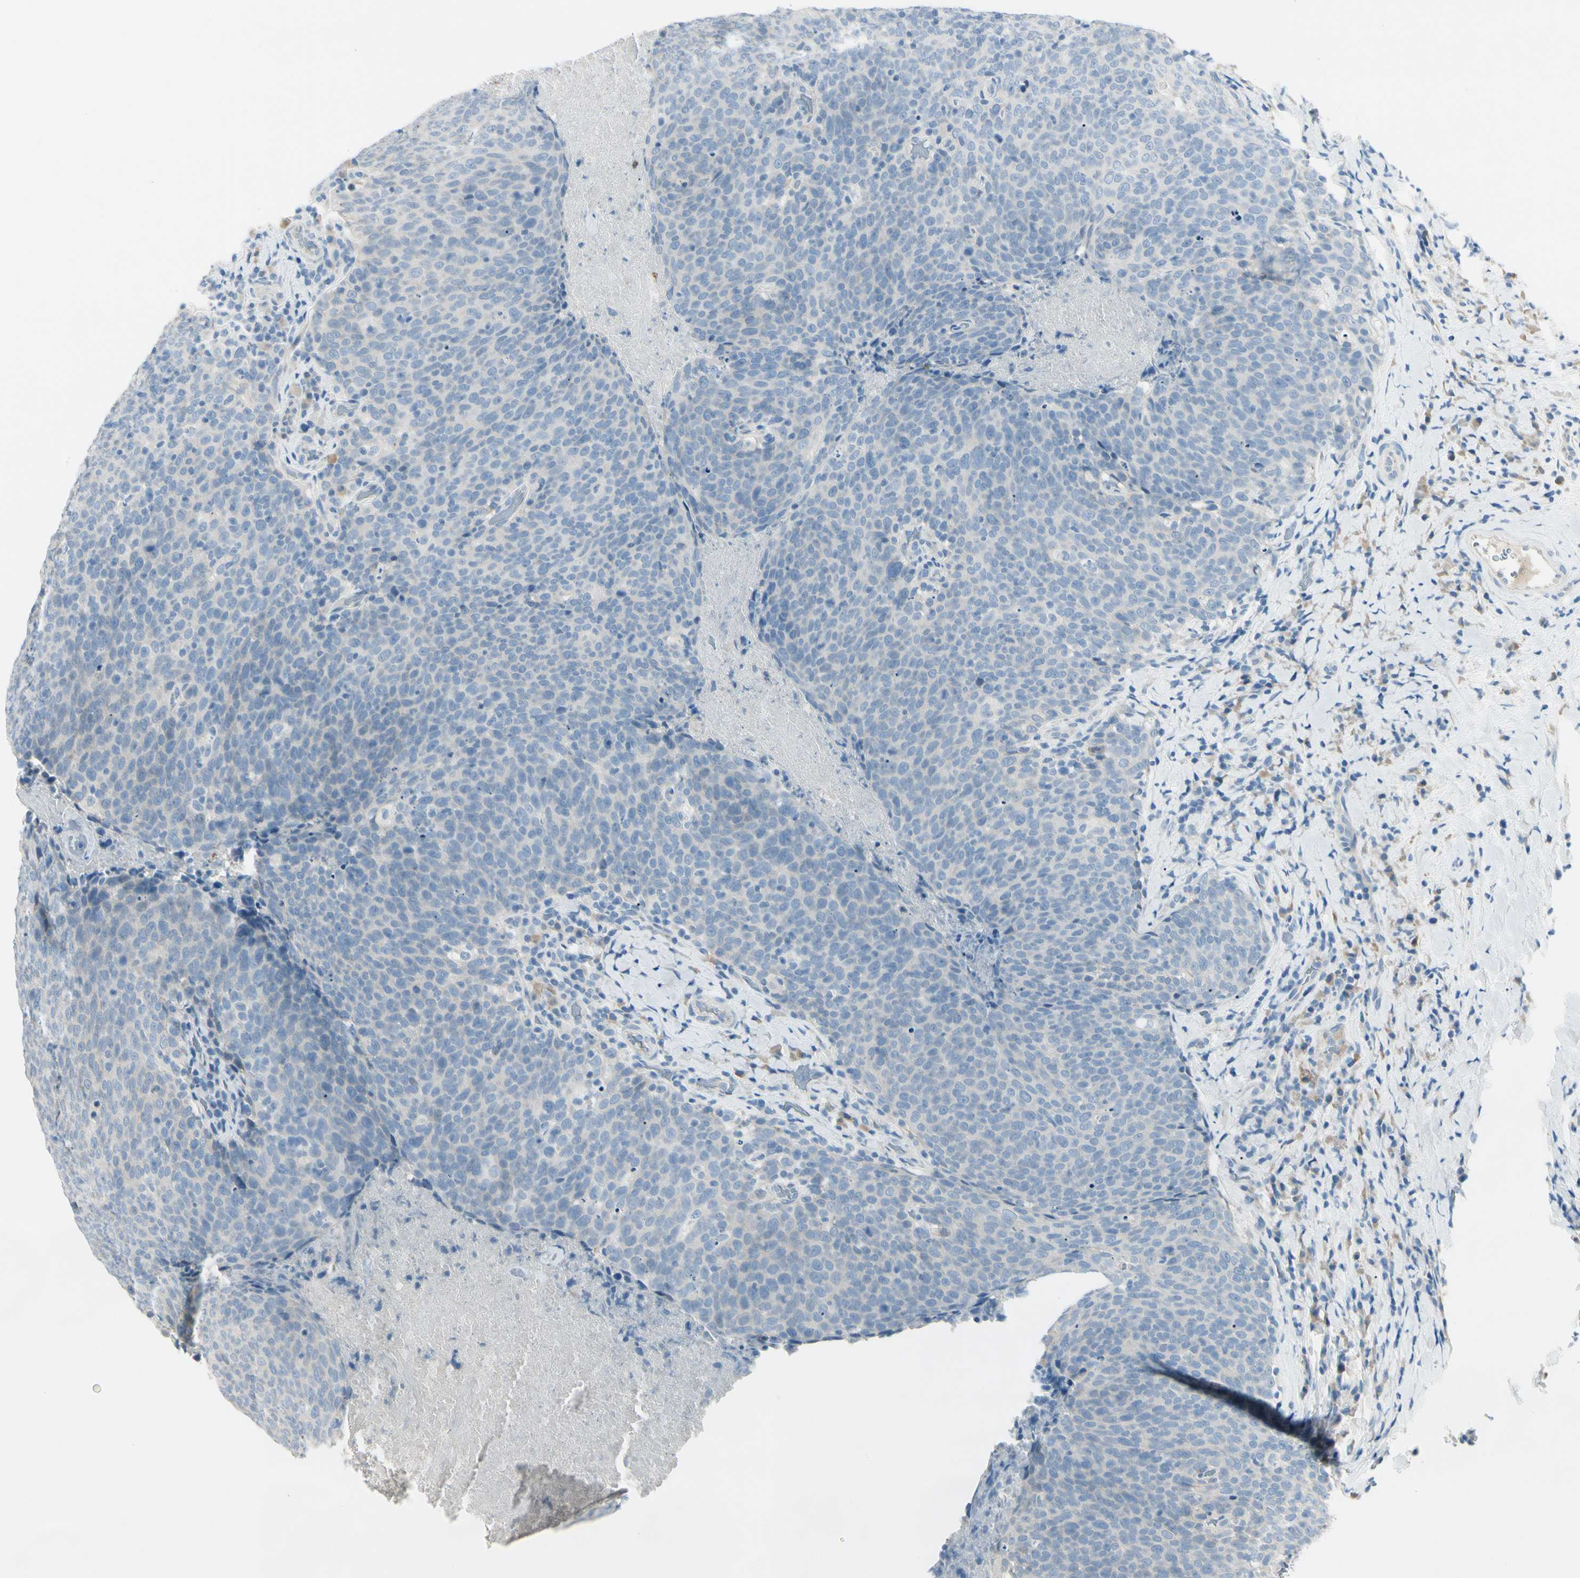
{"staining": {"intensity": "negative", "quantity": "none", "location": "none"}, "tissue": "head and neck cancer", "cell_type": "Tumor cells", "image_type": "cancer", "snomed": [{"axis": "morphology", "description": "Squamous cell carcinoma, NOS"}, {"axis": "morphology", "description": "Squamous cell carcinoma, metastatic, NOS"}, {"axis": "topography", "description": "Lymph node"}, {"axis": "topography", "description": "Head-Neck"}], "caption": "IHC of head and neck squamous cell carcinoma displays no expression in tumor cells. (DAB immunohistochemistry (IHC) with hematoxylin counter stain).", "gene": "SLC6A15", "patient": {"sex": "male", "age": 62}}